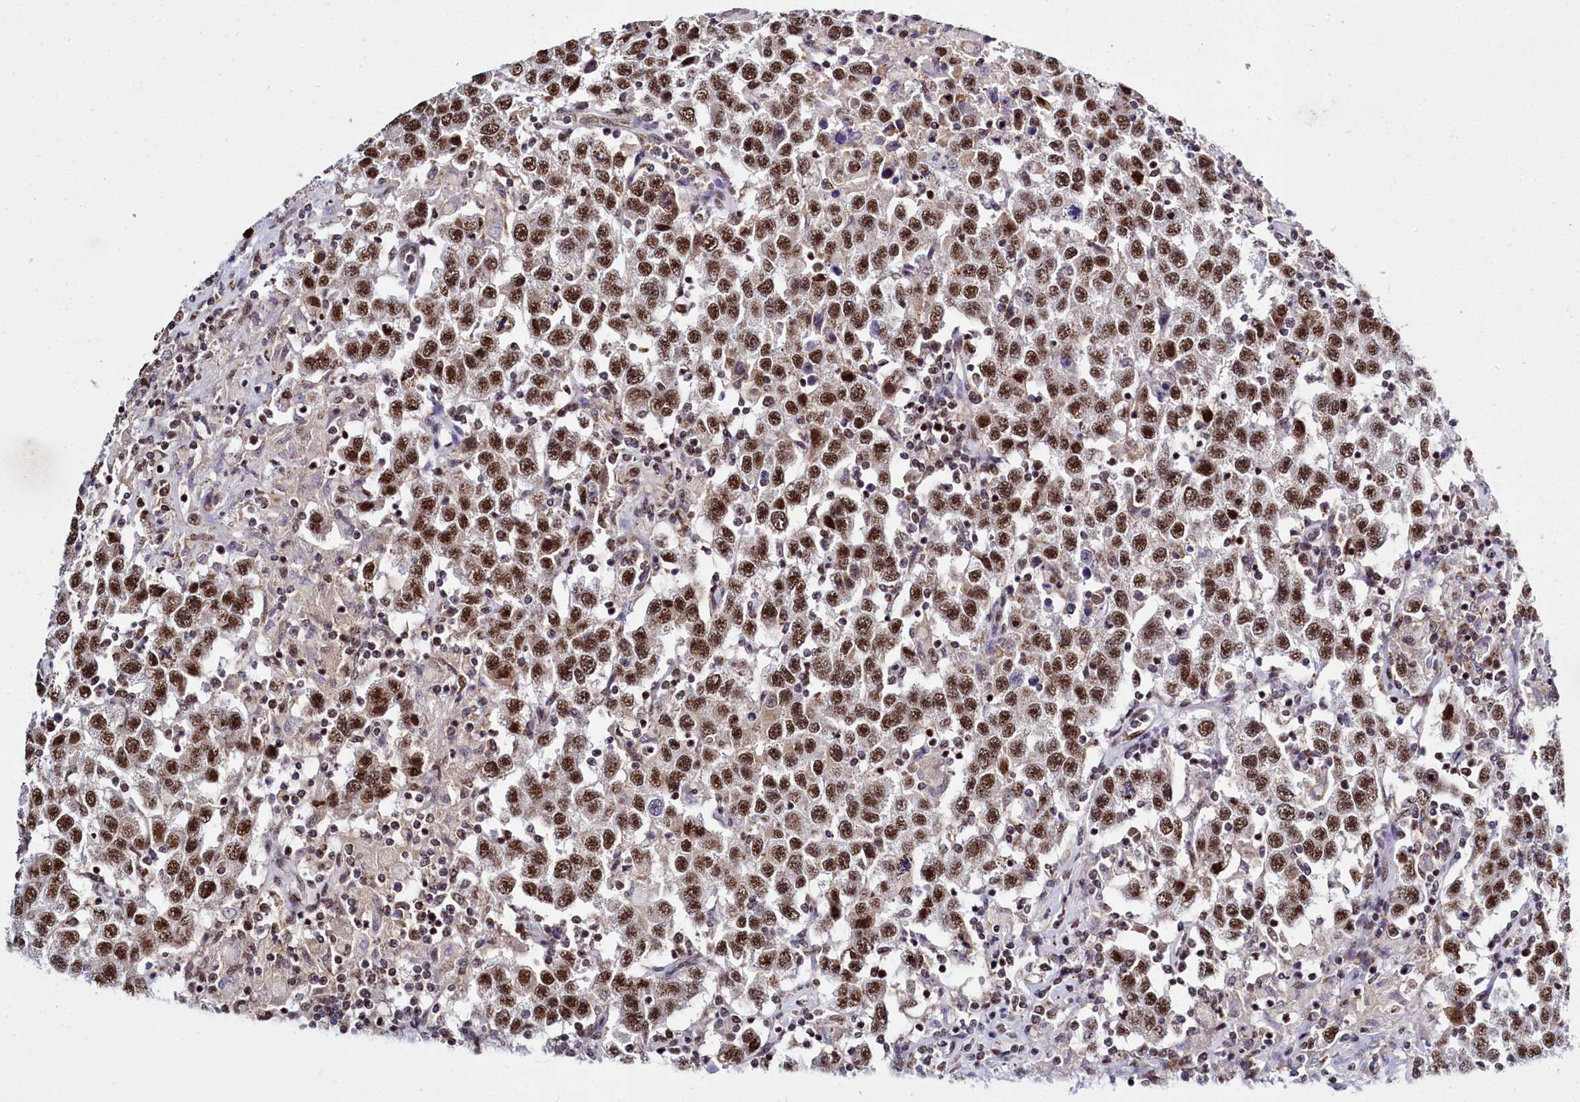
{"staining": {"intensity": "strong", "quantity": ">75%", "location": "nuclear"}, "tissue": "testis cancer", "cell_type": "Tumor cells", "image_type": "cancer", "snomed": [{"axis": "morphology", "description": "Seminoma, NOS"}, {"axis": "topography", "description": "Testis"}], "caption": "Protein expression analysis of human testis seminoma reveals strong nuclear expression in approximately >75% of tumor cells. (IHC, brightfield microscopy, high magnification).", "gene": "POM121L2", "patient": {"sex": "male", "age": 41}}